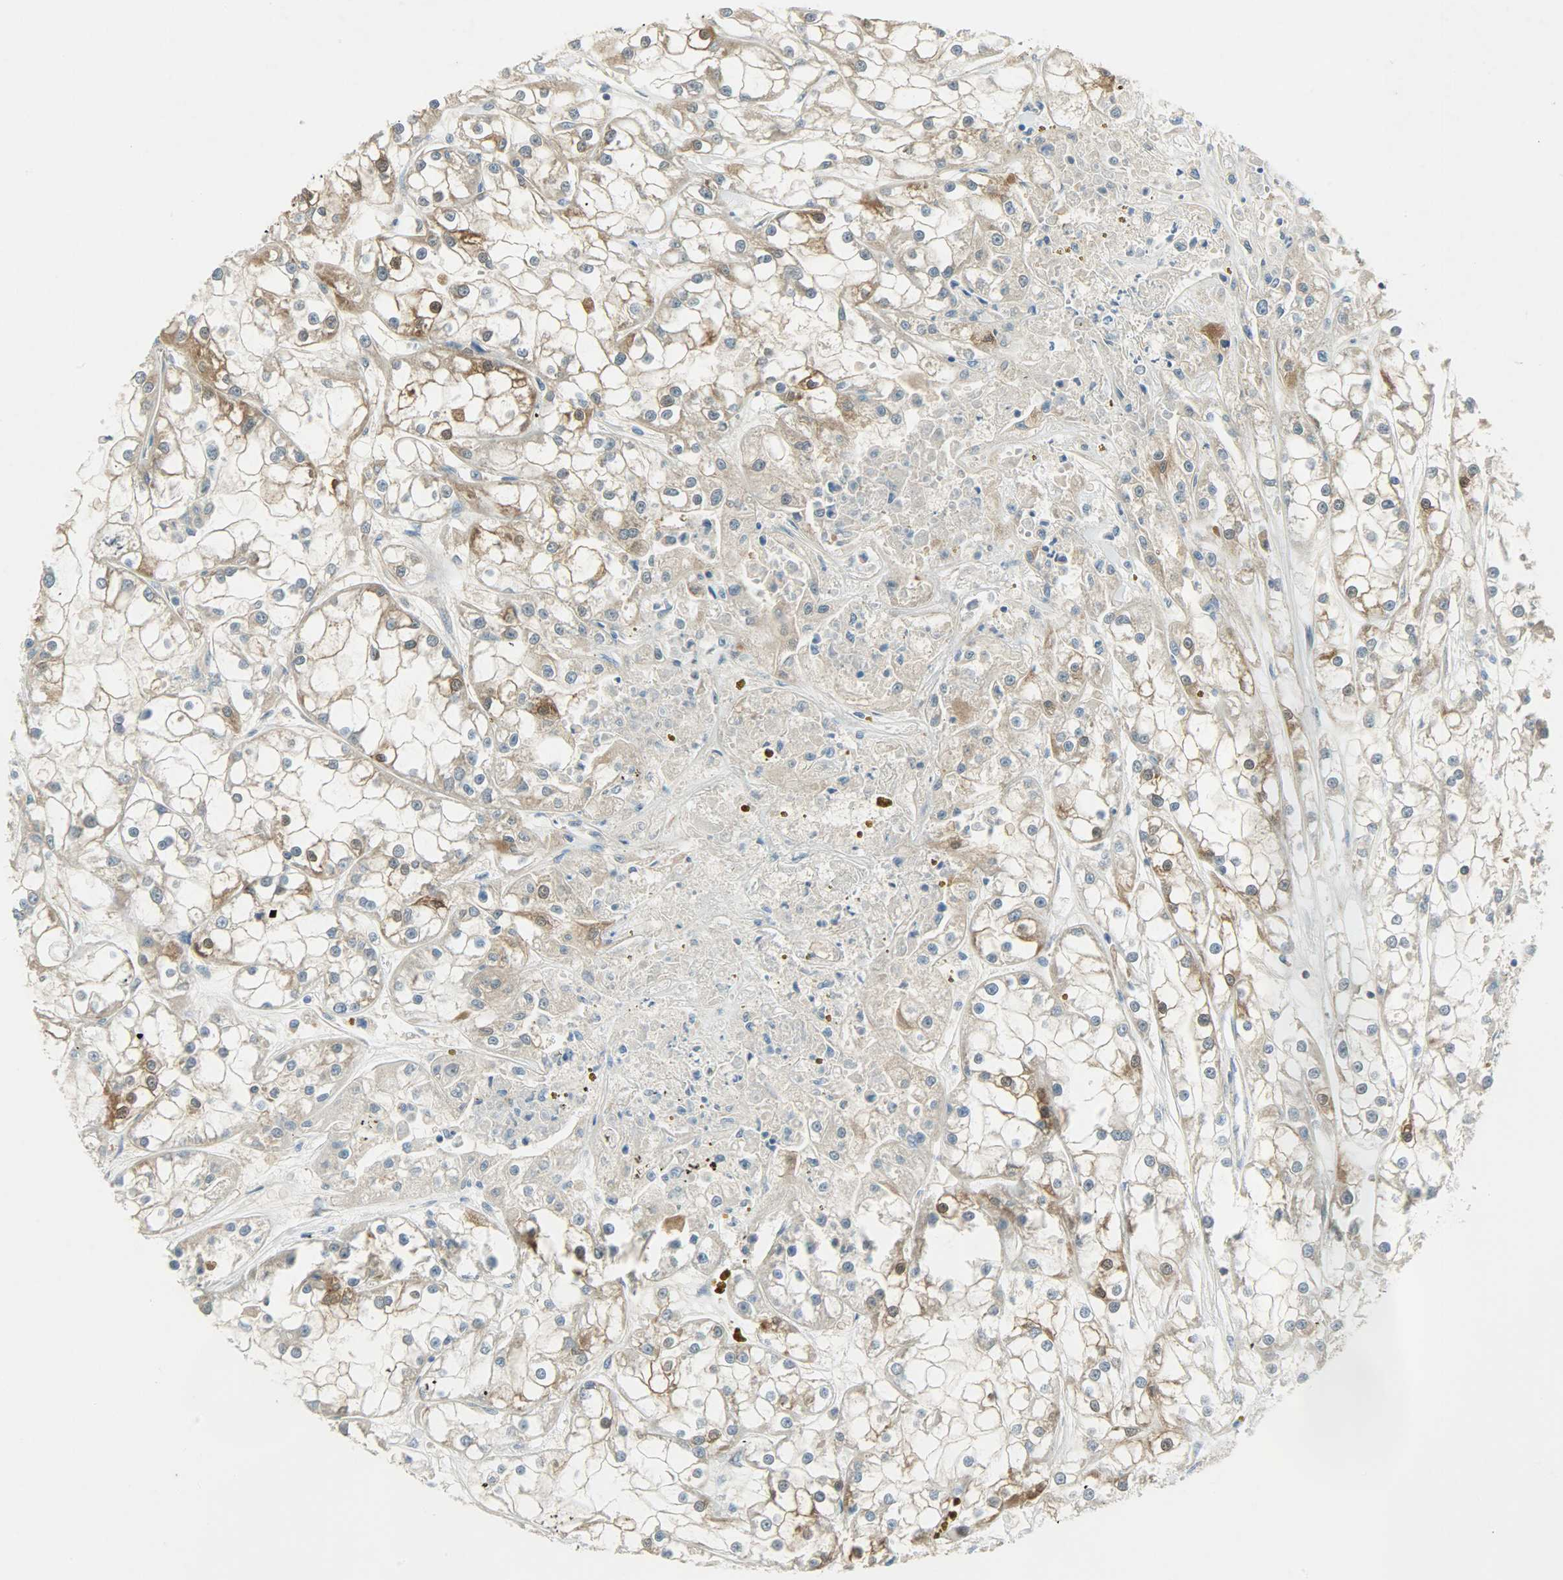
{"staining": {"intensity": "weak", "quantity": ">75%", "location": "cytoplasmic/membranous"}, "tissue": "renal cancer", "cell_type": "Tumor cells", "image_type": "cancer", "snomed": [{"axis": "morphology", "description": "Adenocarcinoma, NOS"}, {"axis": "topography", "description": "Kidney"}], "caption": "Immunohistochemistry micrograph of renal cancer (adenocarcinoma) stained for a protein (brown), which exhibits low levels of weak cytoplasmic/membranous positivity in approximately >75% of tumor cells.", "gene": "TSC22D2", "patient": {"sex": "female", "age": 52}}